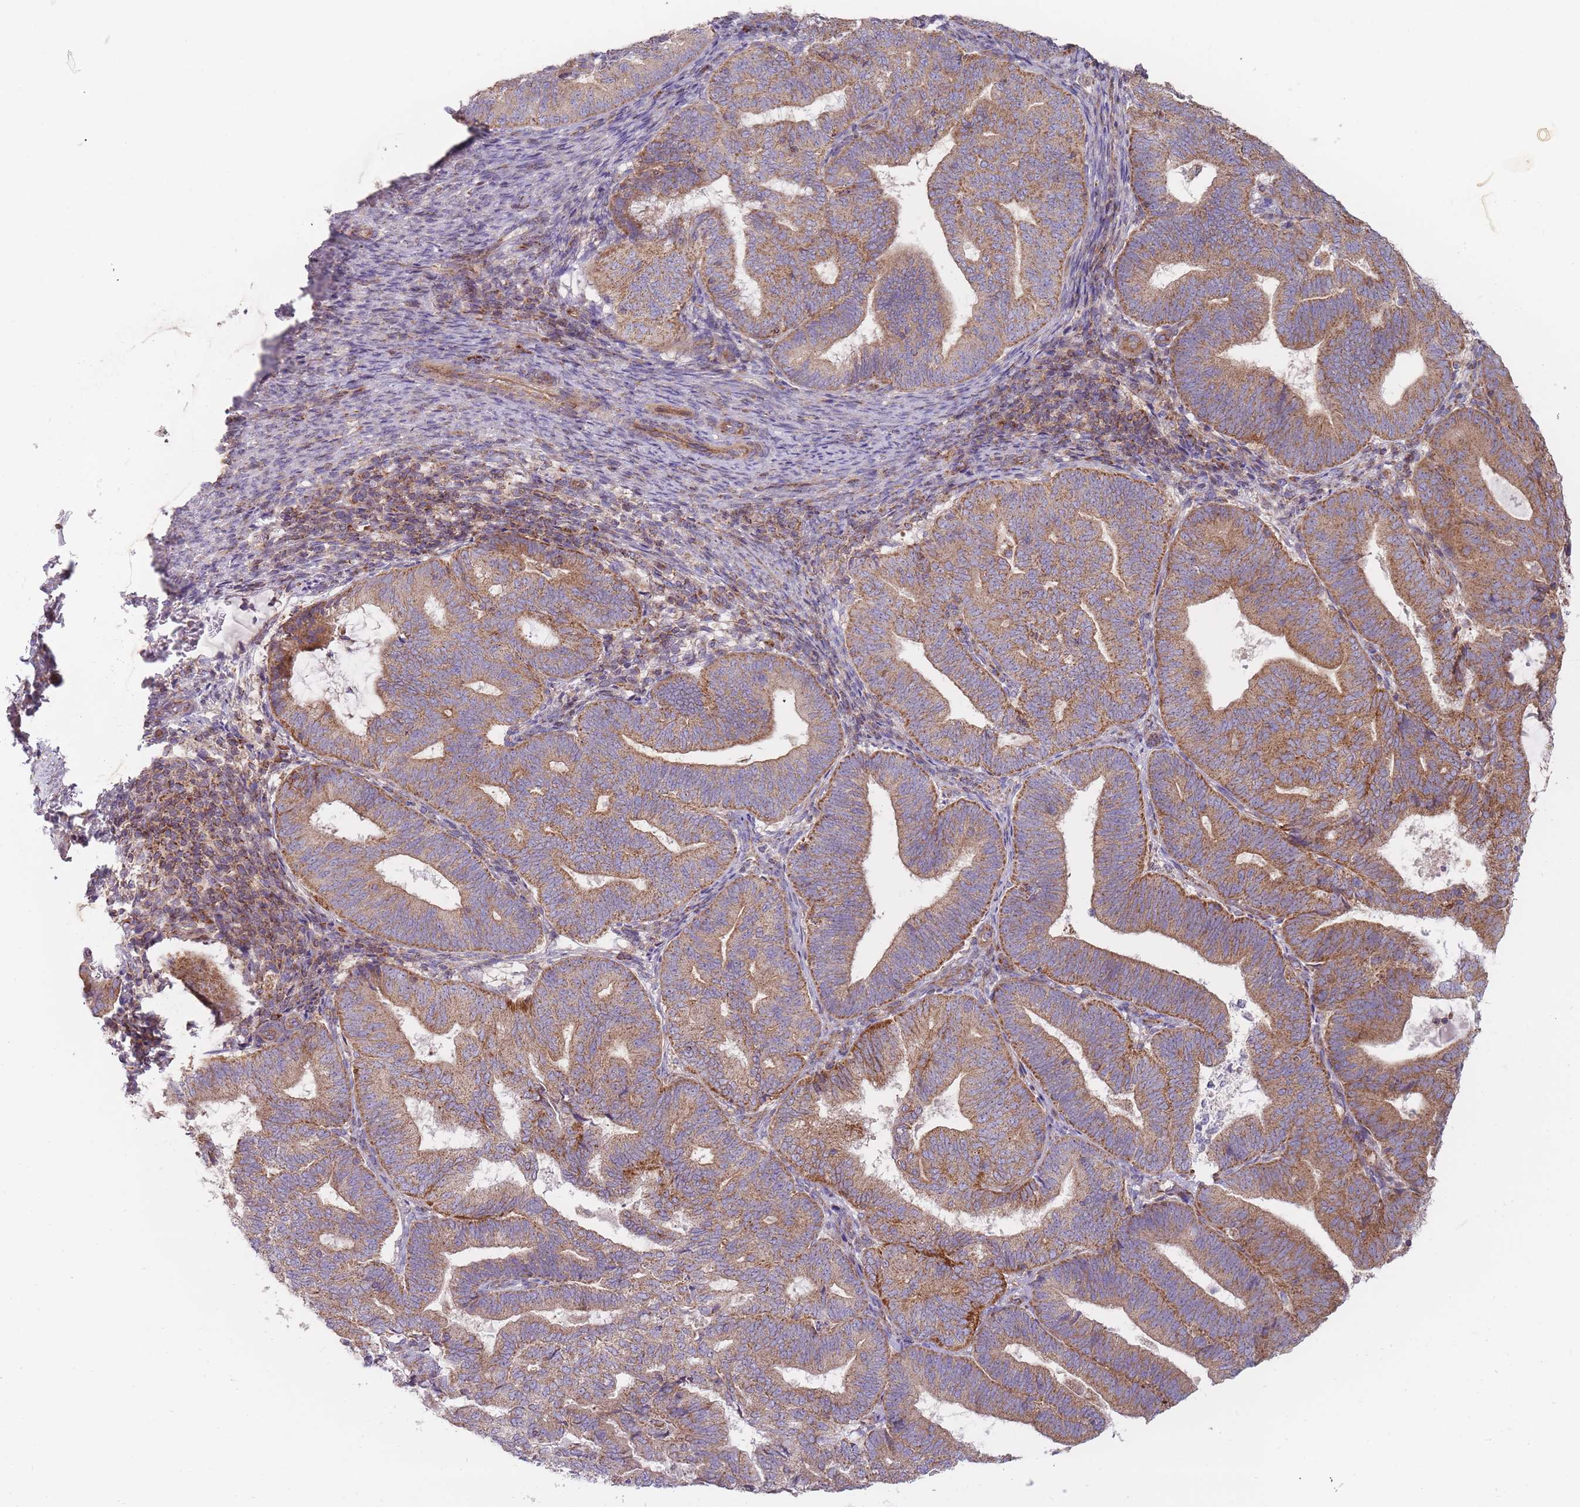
{"staining": {"intensity": "moderate", "quantity": ">75%", "location": "cytoplasmic/membranous"}, "tissue": "endometrial cancer", "cell_type": "Tumor cells", "image_type": "cancer", "snomed": [{"axis": "morphology", "description": "Adenocarcinoma, NOS"}, {"axis": "topography", "description": "Endometrium"}], "caption": "Moderate cytoplasmic/membranous expression is seen in about >75% of tumor cells in endometrial cancer.", "gene": "NDUFA9", "patient": {"sex": "female", "age": 70}}